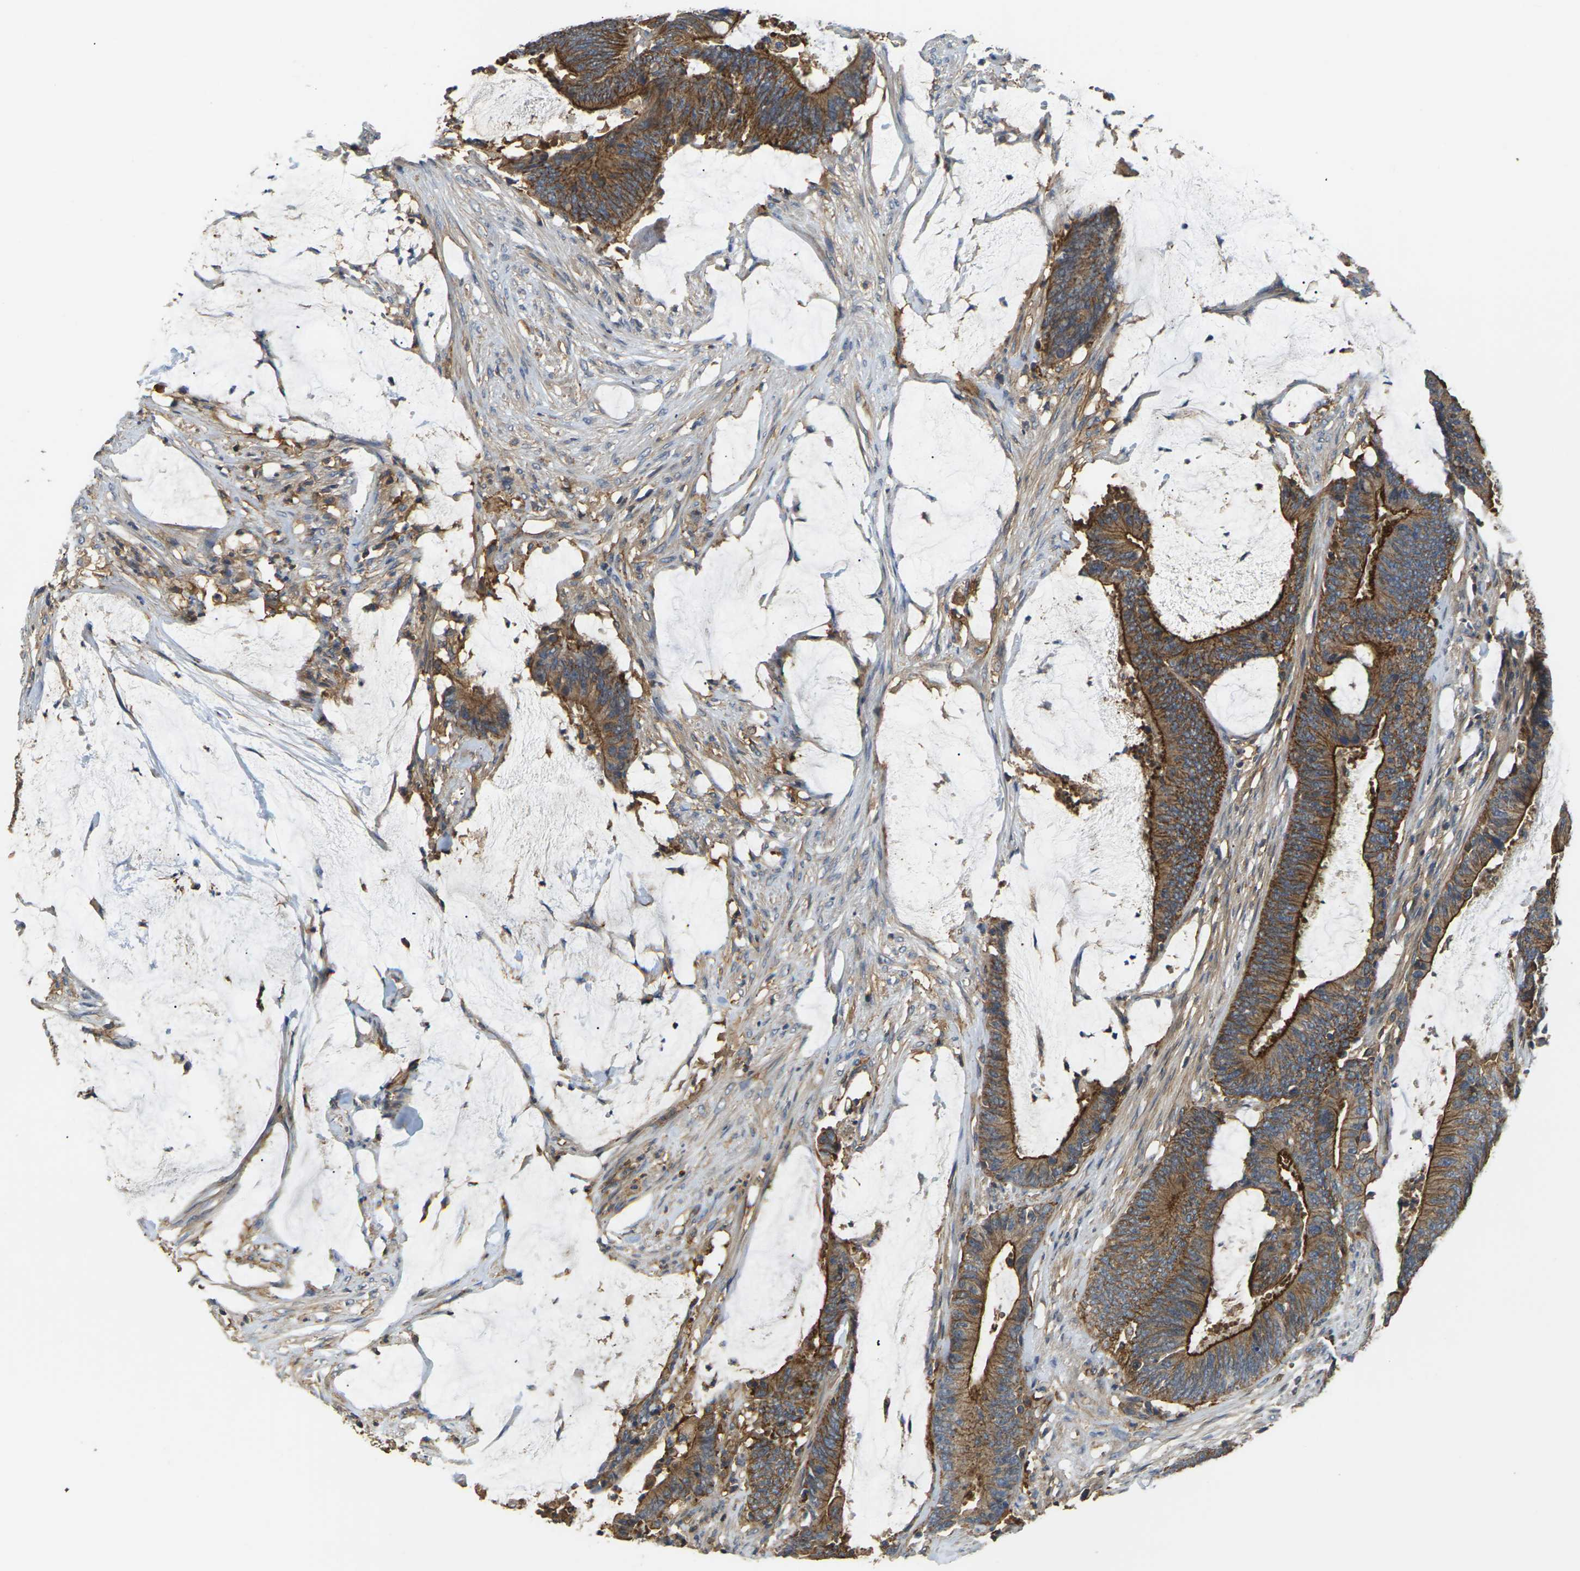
{"staining": {"intensity": "strong", "quantity": ">75%", "location": "cytoplasmic/membranous"}, "tissue": "colorectal cancer", "cell_type": "Tumor cells", "image_type": "cancer", "snomed": [{"axis": "morphology", "description": "Adenocarcinoma, NOS"}, {"axis": "topography", "description": "Rectum"}], "caption": "Protein expression analysis of colorectal cancer exhibits strong cytoplasmic/membranous positivity in approximately >75% of tumor cells. The protein is stained brown, and the nuclei are stained in blue (DAB (3,3'-diaminobenzidine) IHC with brightfield microscopy, high magnification).", "gene": "IQGAP1", "patient": {"sex": "female", "age": 66}}